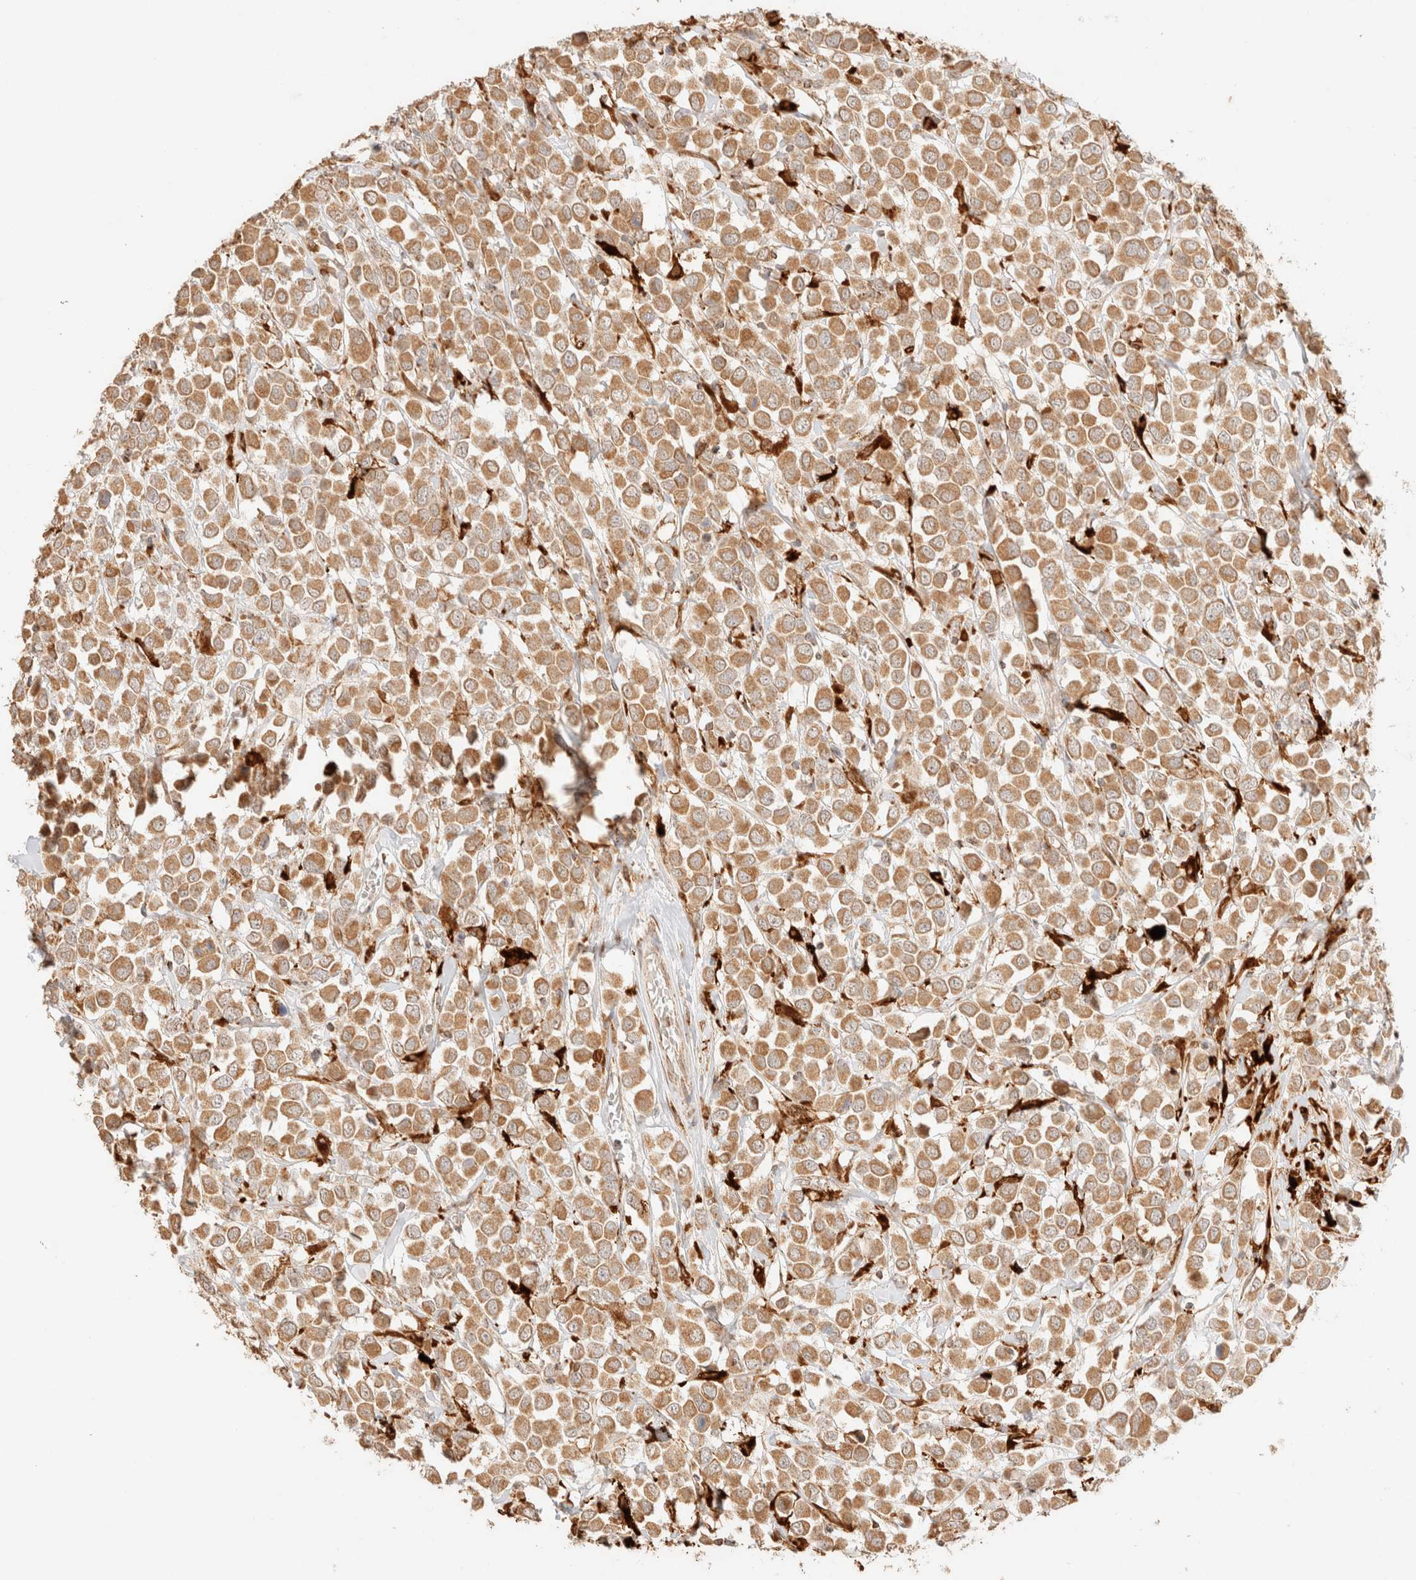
{"staining": {"intensity": "moderate", "quantity": ">75%", "location": "cytoplasmic/membranous"}, "tissue": "breast cancer", "cell_type": "Tumor cells", "image_type": "cancer", "snomed": [{"axis": "morphology", "description": "Duct carcinoma"}, {"axis": "topography", "description": "Breast"}], "caption": "Immunohistochemical staining of breast cancer exhibits moderate cytoplasmic/membranous protein staining in approximately >75% of tumor cells. (DAB (3,3'-diaminobenzidine) = brown stain, brightfield microscopy at high magnification).", "gene": "TACO1", "patient": {"sex": "female", "age": 61}}